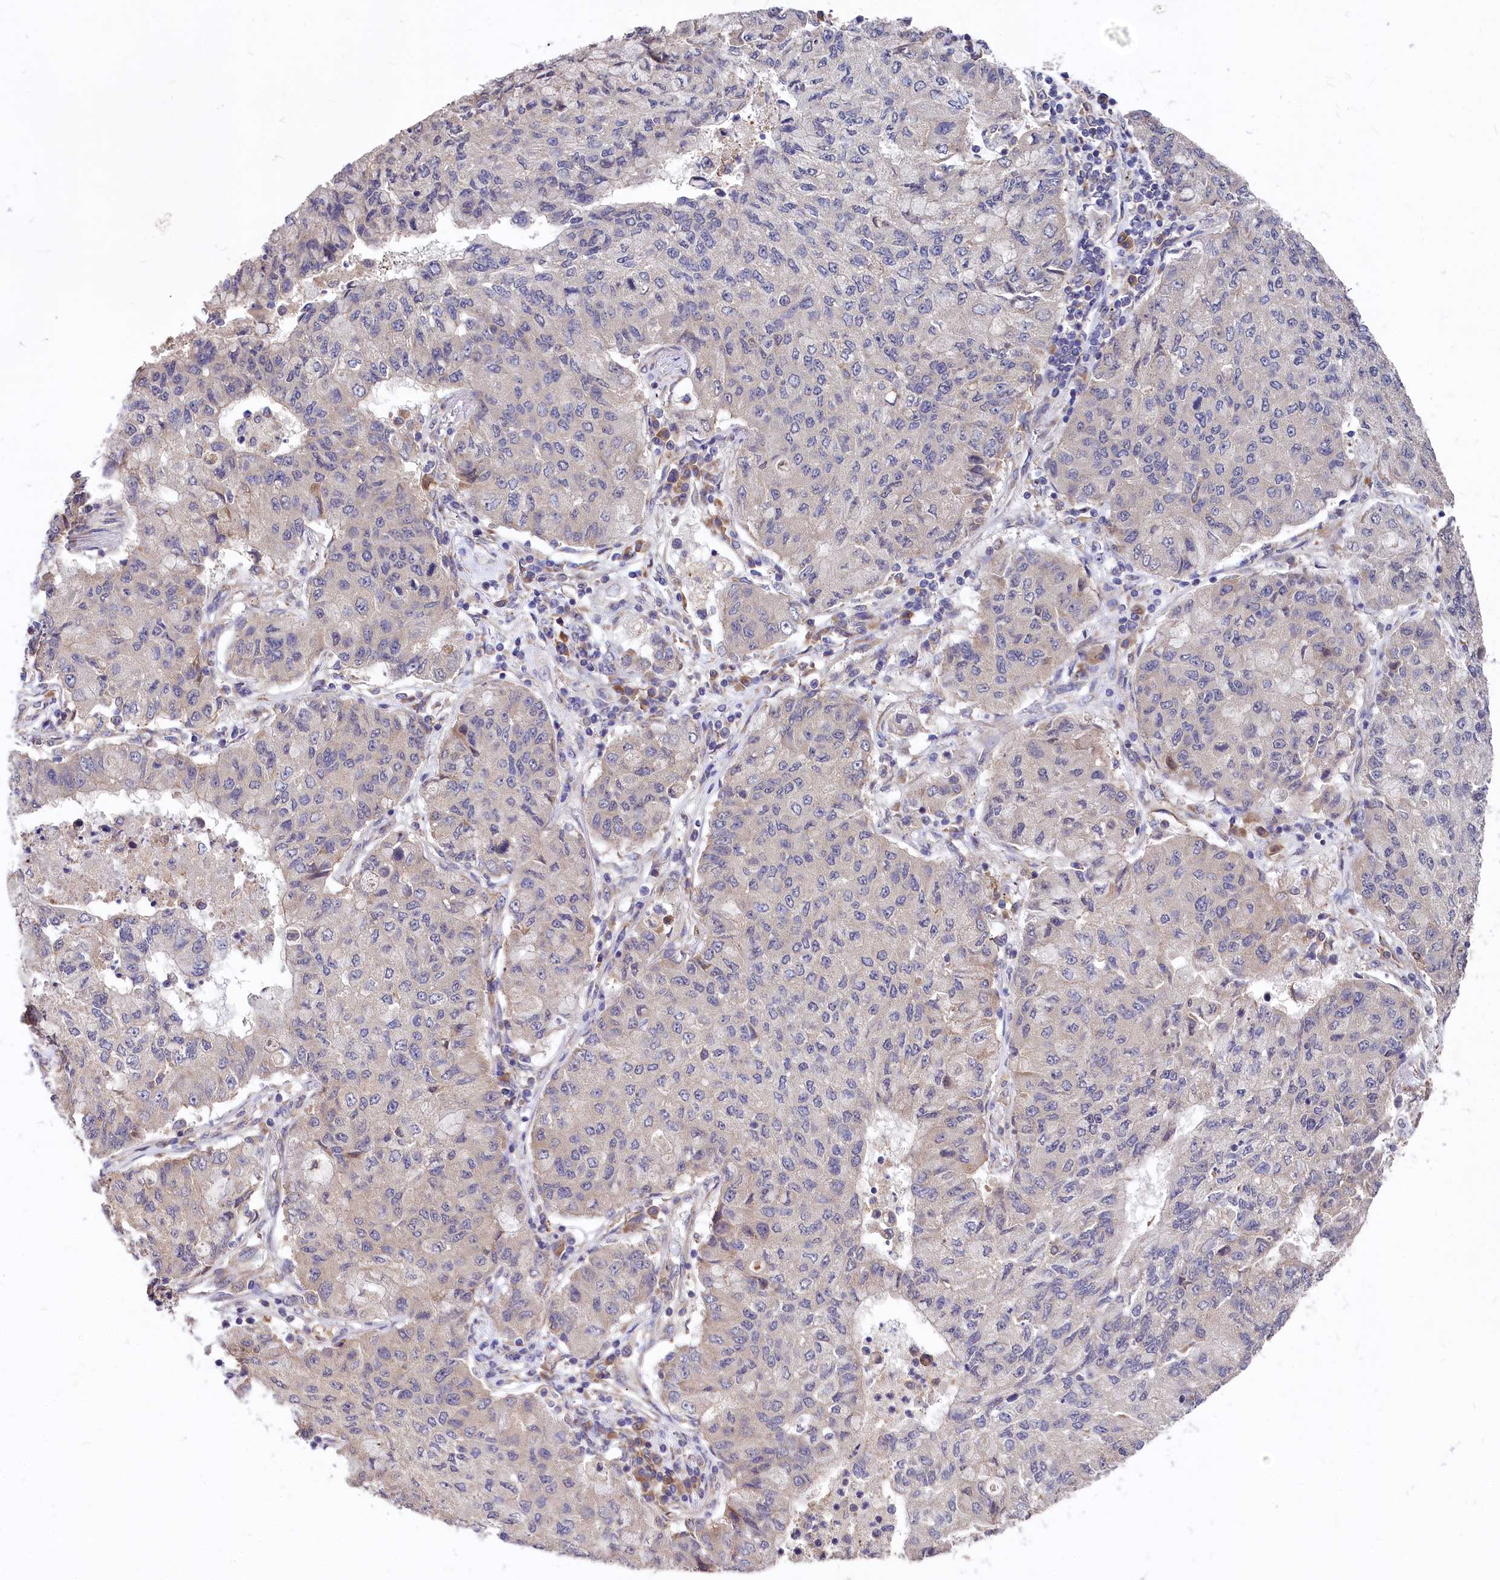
{"staining": {"intensity": "negative", "quantity": "none", "location": "none"}, "tissue": "lung cancer", "cell_type": "Tumor cells", "image_type": "cancer", "snomed": [{"axis": "morphology", "description": "Squamous cell carcinoma, NOS"}, {"axis": "topography", "description": "Lung"}], "caption": "A high-resolution histopathology image shows IHC staining of lung squamous cell carcinoma, which demonstrates no significant staining in tumor cells.", "gene": "EIF2B2", "patient": {"sex": "male", "age": 74}}